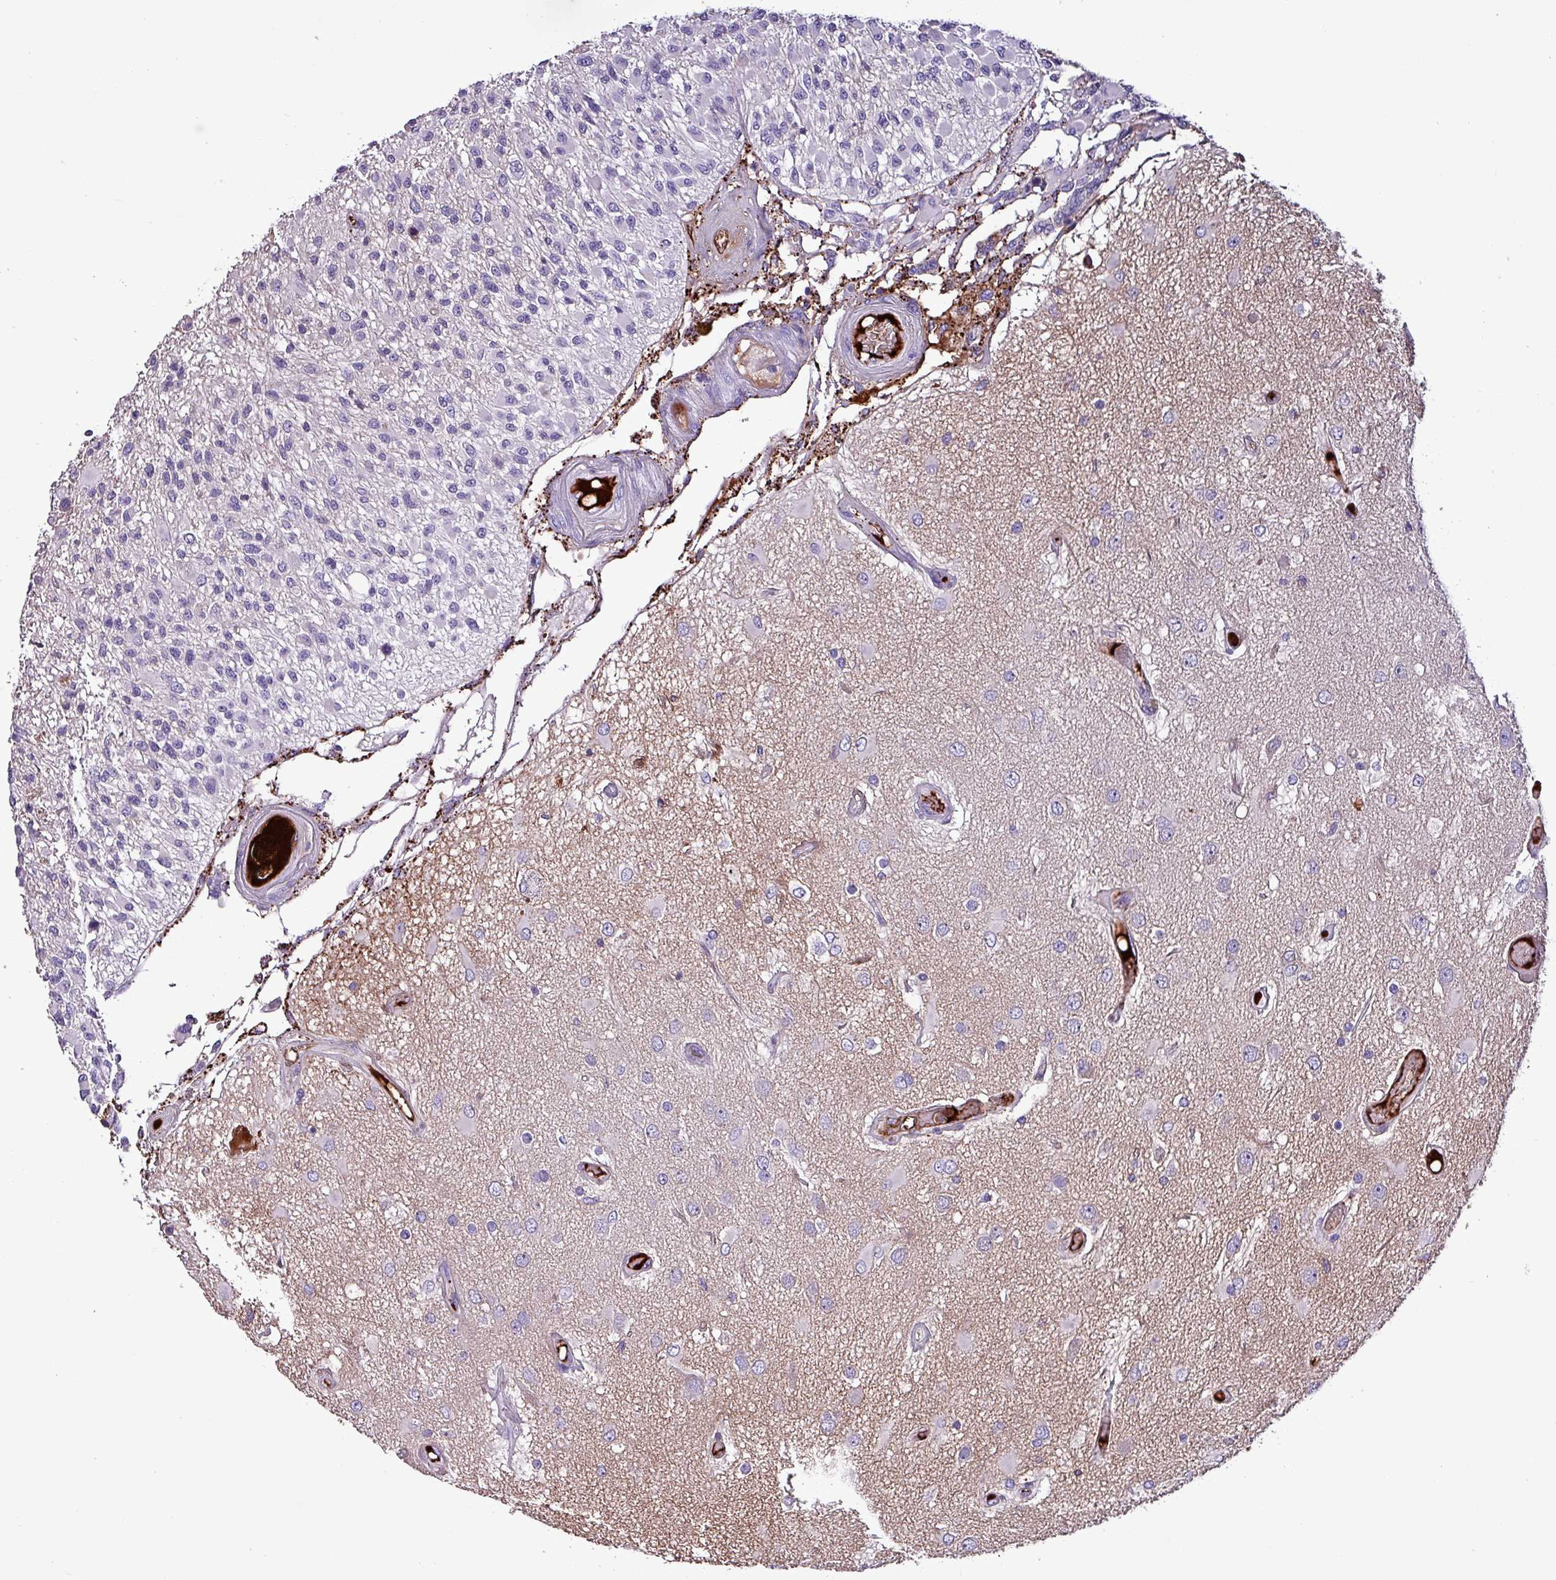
{"staining": {"intensity": "negative", "quantity": "none", "location": "none"}, "tissue": "glioma", "cell_type": "Tumor cells", "image_type": "cancer", "snomed": [{"axis": "morphology", "description": "Glioma, malignant, High grade"}, {"axis": "morphology", "description": "Glioblastoma, NOS"}, {"axis": "topography", "description": "Brain"}], "caption": "IHC photomicrograph of human high-grade glioma (malignant) stained for a protein (brown), which shows no staining in tumor cells. (Immunohistochemistry, brightfield microscopy, high magnification).", "gene": "HP", "patient": {"sex": "male", "age": 60}}